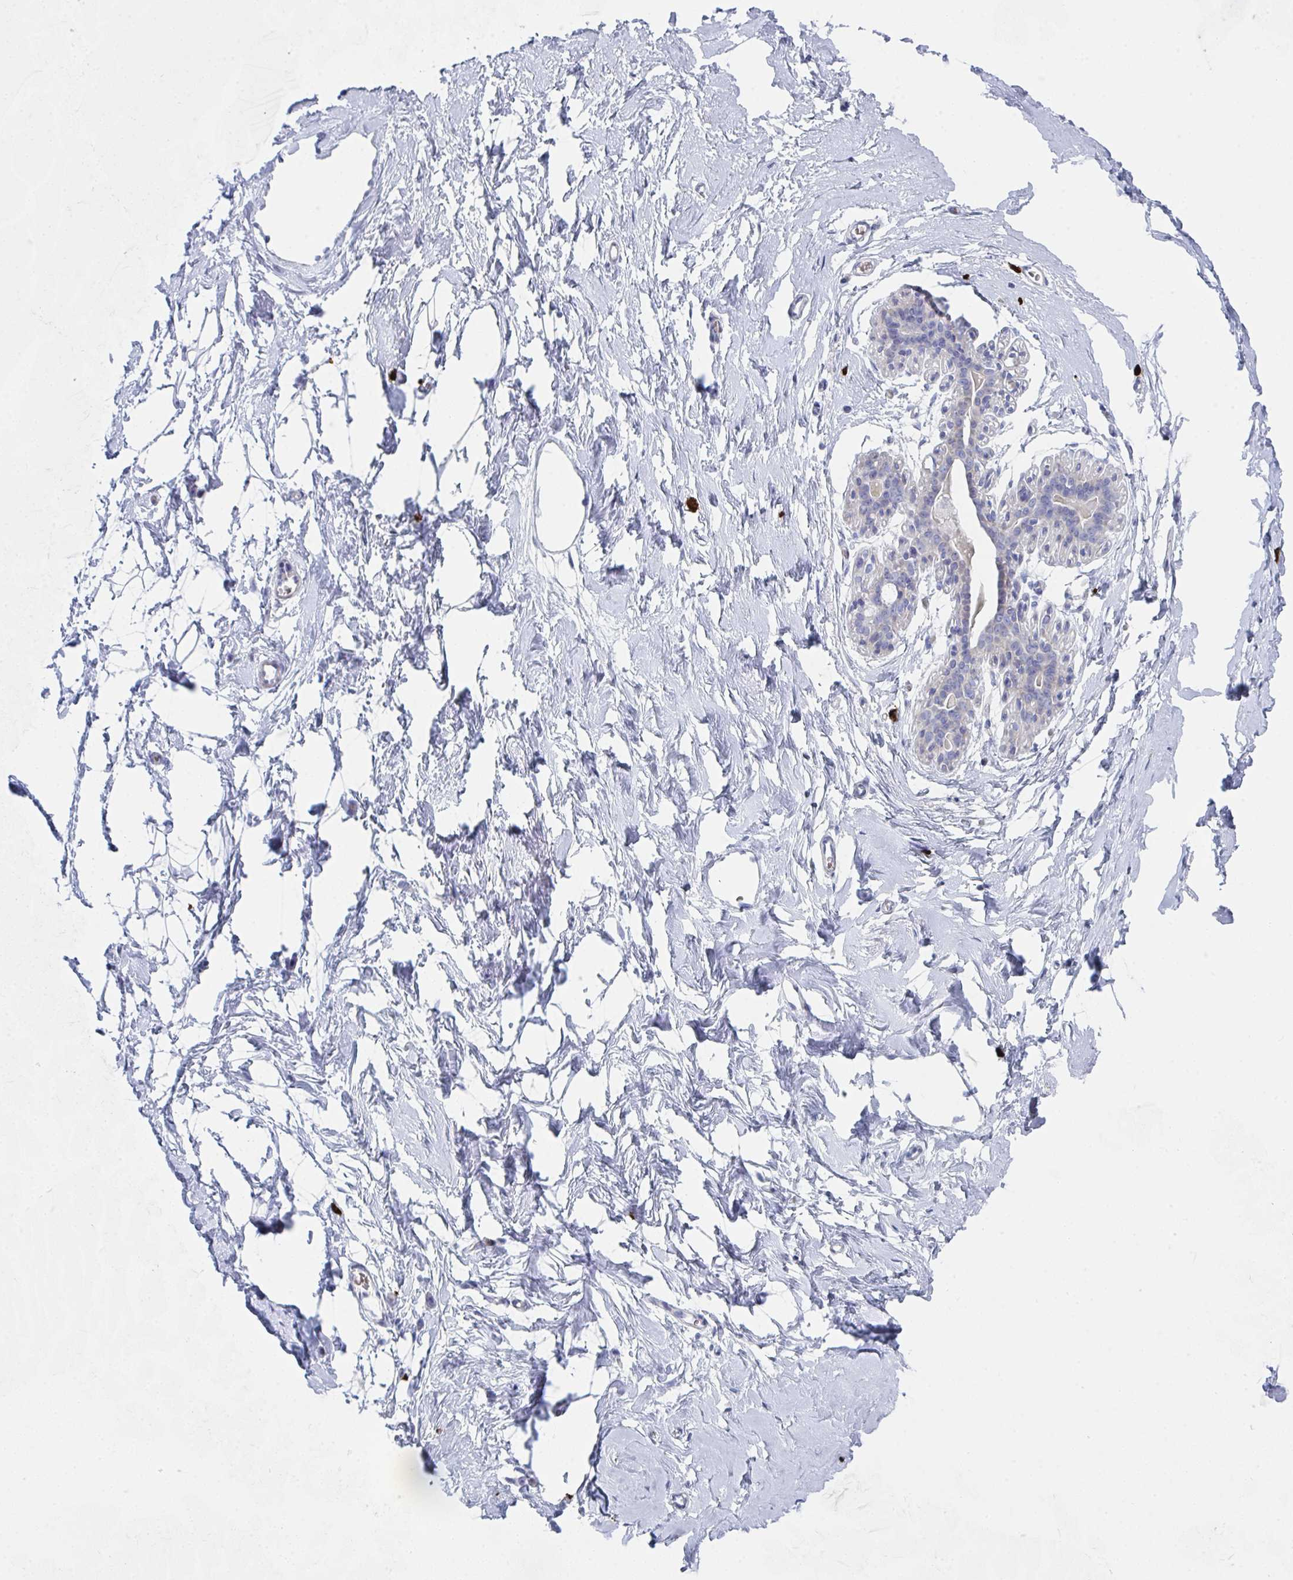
{"staining": {"intensity": "negative", "quantity": "none", "location": "none"}, "tissue": "breast", "cell_type": "Adipocytes", "image_type": "normal", "snomed": [{"axis": "morphology", "description": "Normal tissue, NOS"}, {"axis": "topography", "description": "Breast"}], "caption": "High power microscopy micrograph of an IHC photomicrograph of benign breast, revealing no significant expression in adipocytes. The staining is performed using DAB brown chromogen with nuclei counter-stained in using hematoxylin.", "gene": "ZNF684", "patient": {"sex": "female", "age": 45}}